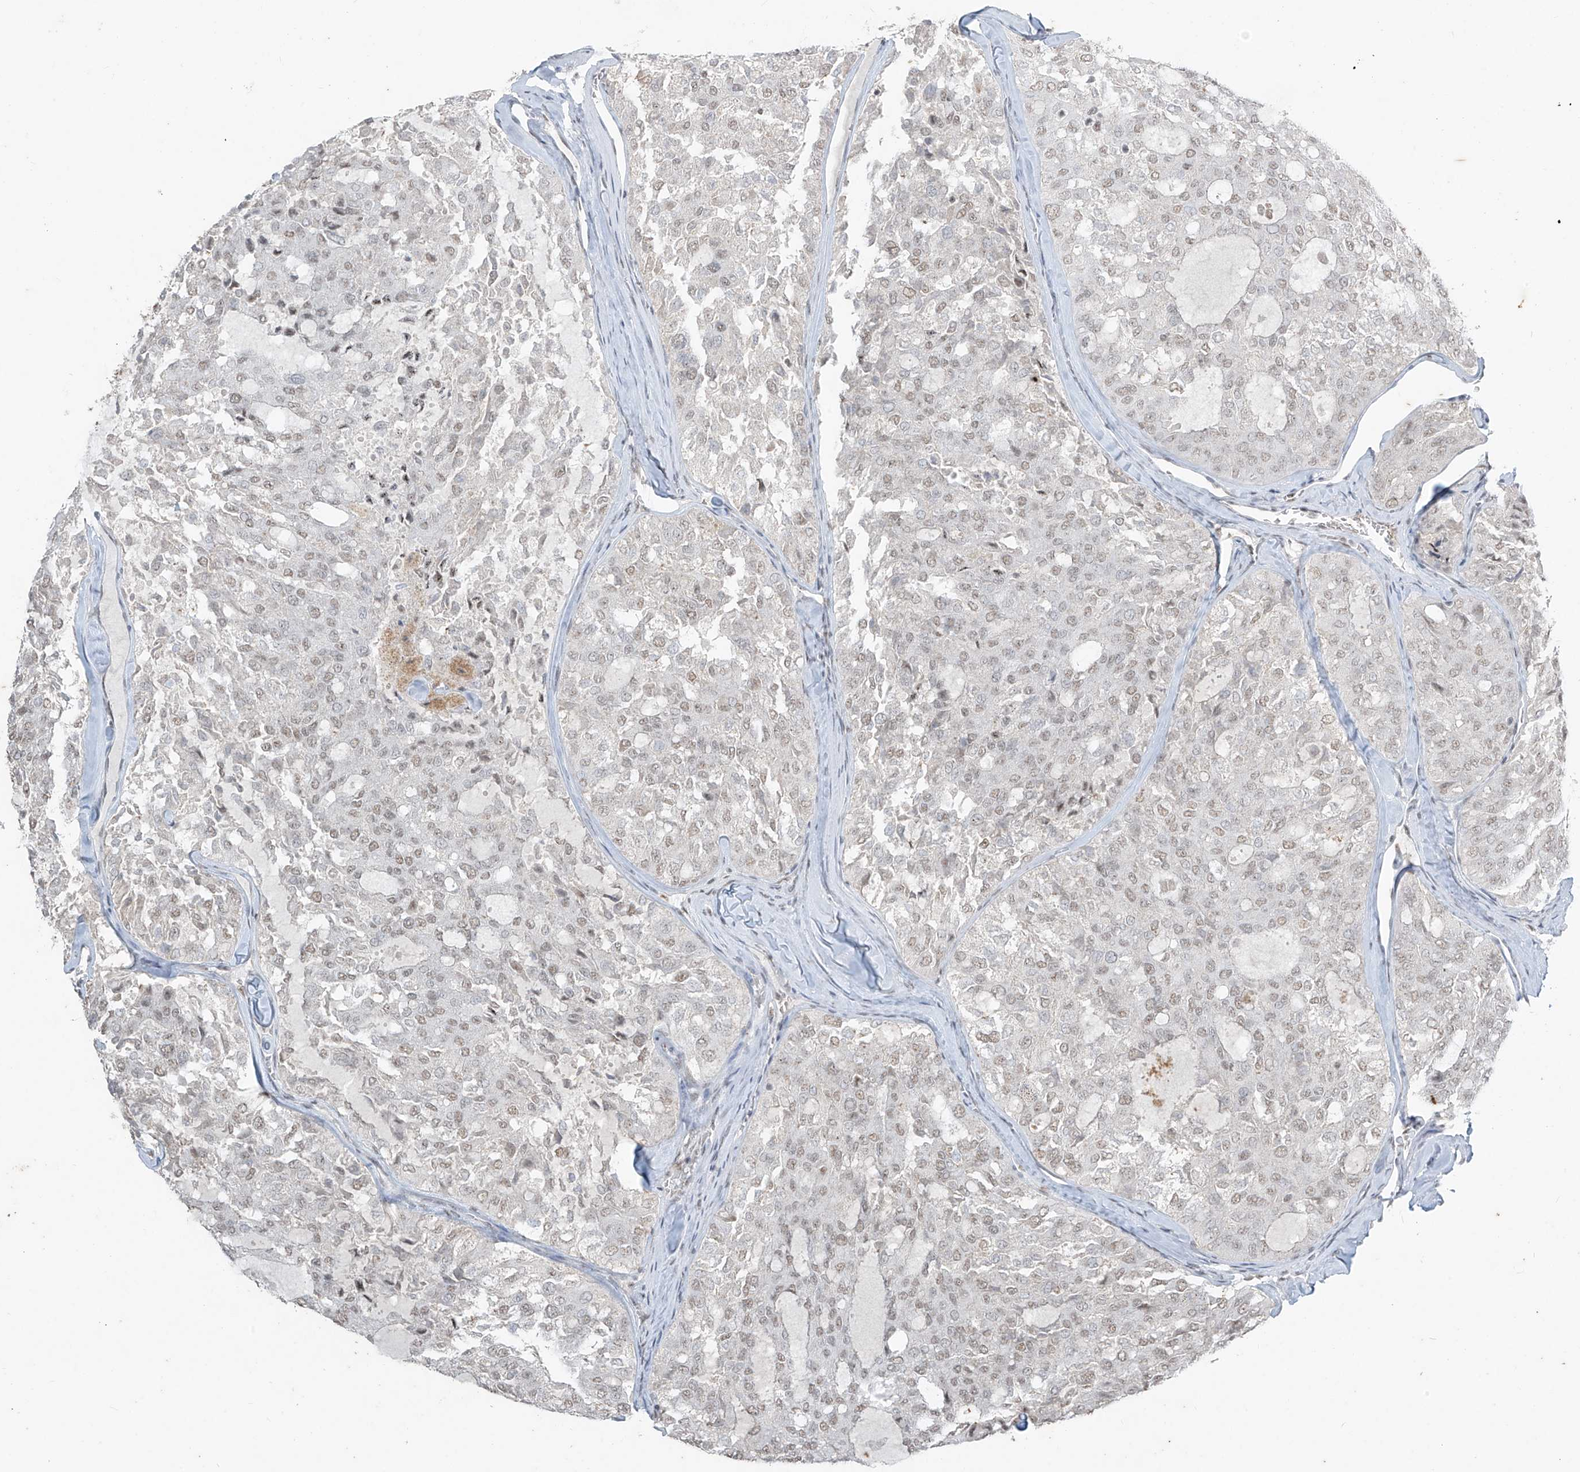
{"staining": {"intensity": "negative", "quantity": "none", "location": "none"}, "tissue": "thyroid cancer", "cell_type": "Tumor cells", "image_type": "cancer", "snomed": [{"axis": "morphology", "description": "Follicular adenoma carcinoma, NOS"}, {"axis": "topography", "description": "Thyroid gland"}], "caption": "Tumor cells are negative for protein expression in human thyroid follicular adenoma carcinoma.", "gene": "TFEC", "patient": {"sex": "male", "age": 75}}